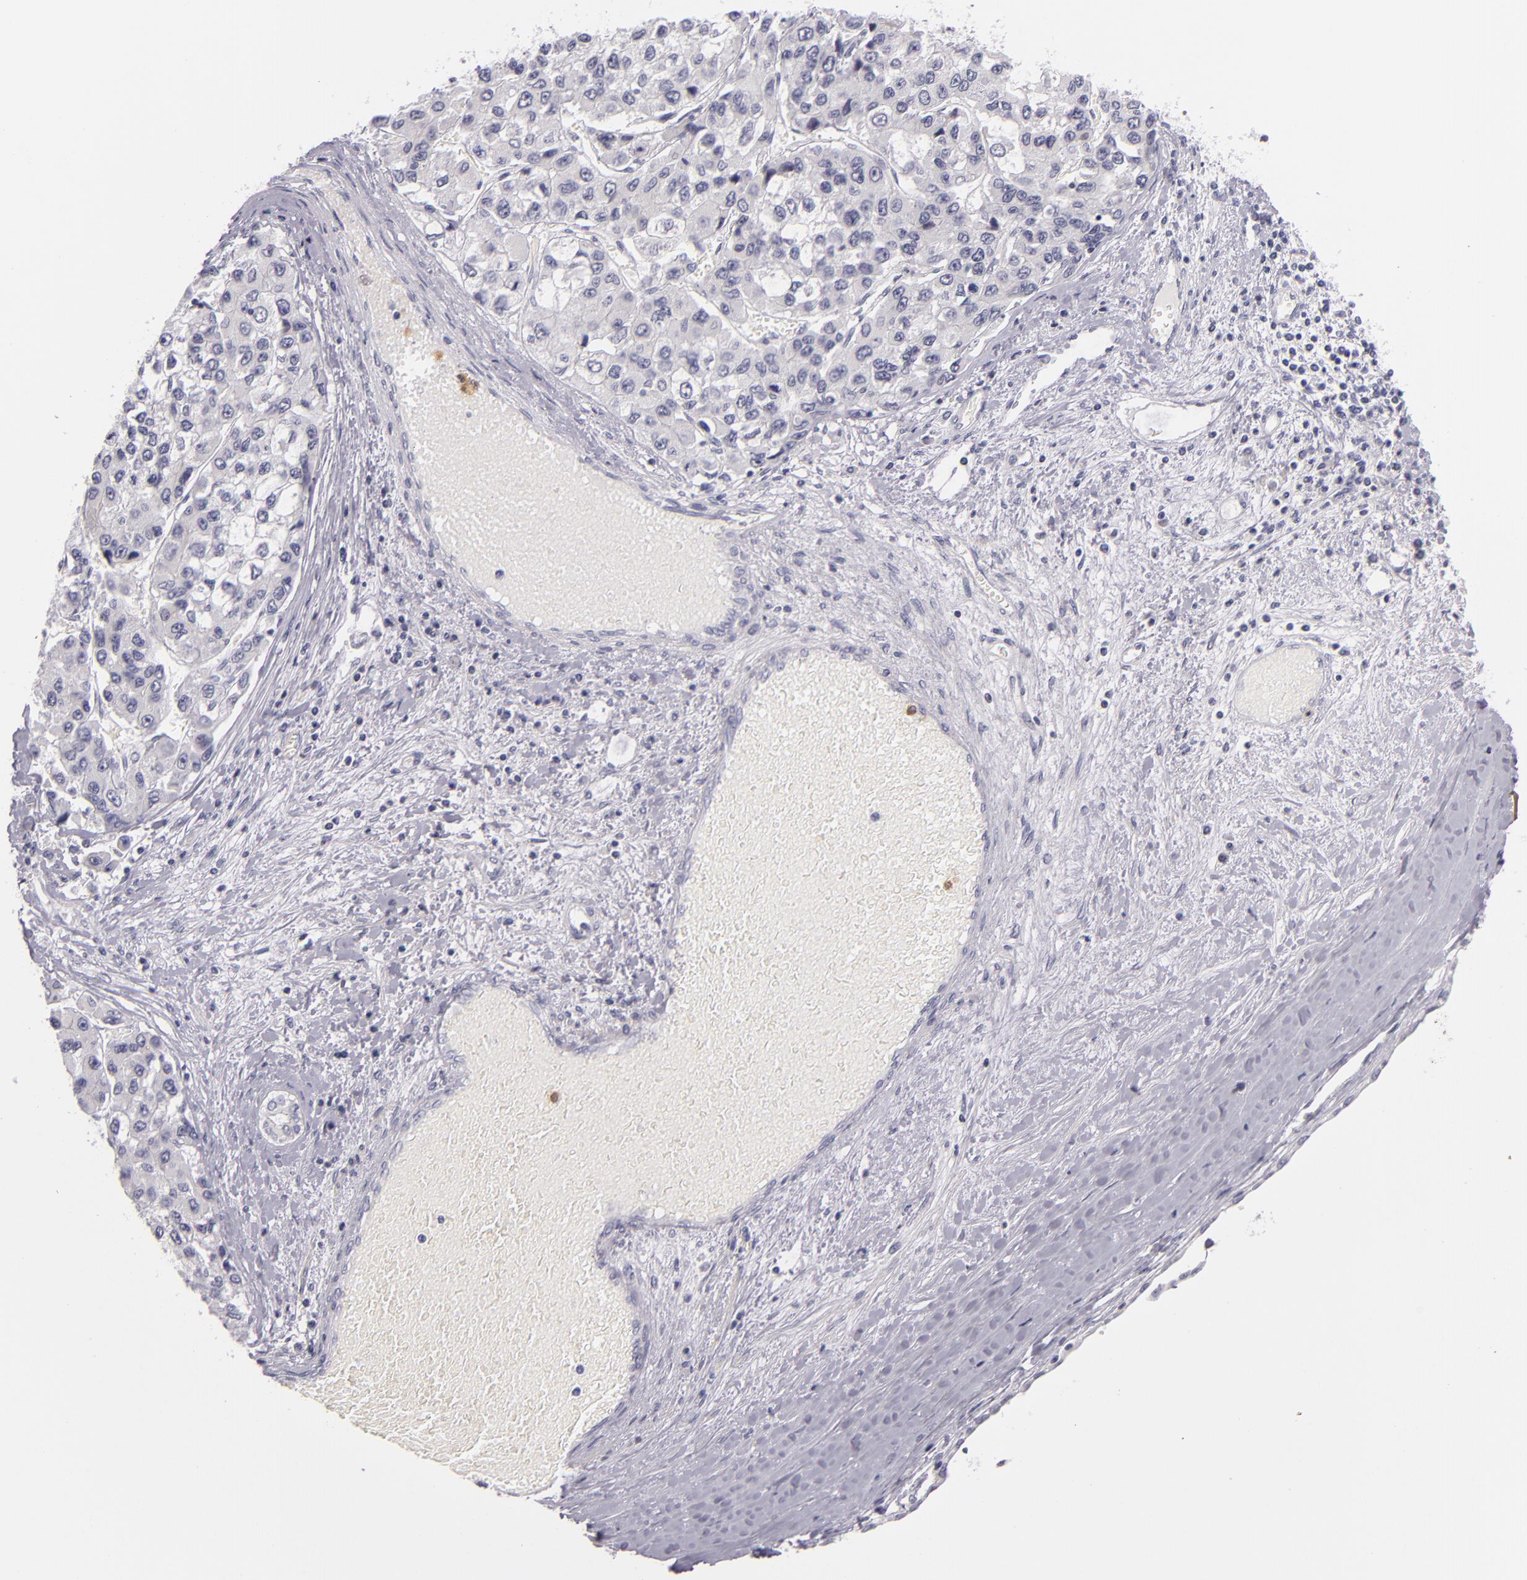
{"staining": {"intensity": "negative", "quantity": "none", "location": "none"}, "tissue": "liver cancer", "cell_type": "Tumor cells", "image_type": "cancer", "snomed": [{"axis": "morphology", "description": "Carcinoma, Hepatocellular, NOS"}, {"axis": "topography", "description": "Liver"}], "caption": "Tumor cells are negative for brown protein staining in liver cancer.", "gene": "FAM181A", "patient": {"sex": "female", "age": 66}}